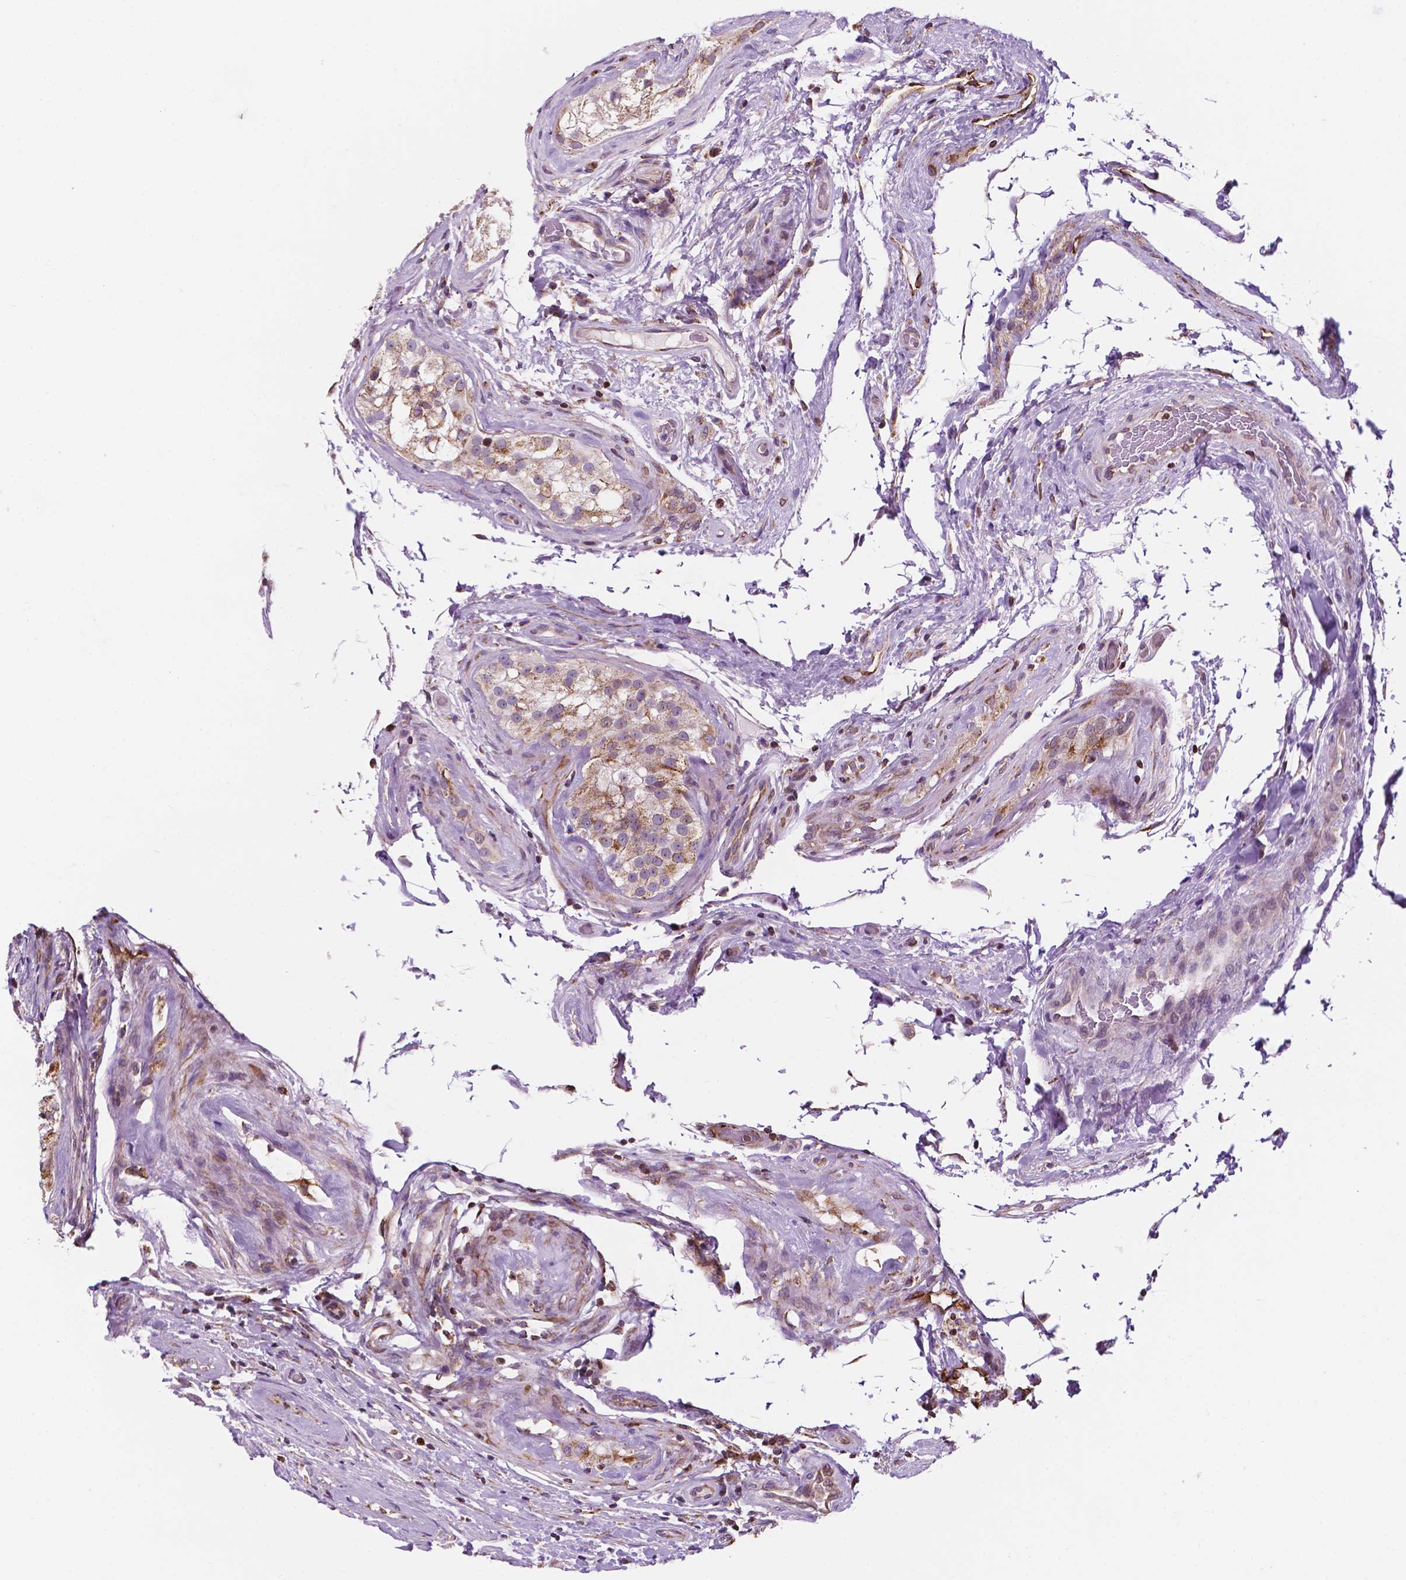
{"staining": {"intensity": "moderate", "quantity": ">75%", "location": "cytoplasmic/membranous"}, "tissue": "testis cancer", "cell_type": "Tumor cells", "image_type": "cancer", "snomed": [{"axis": "morphology", "description": "Seminoma, NOS"}, {"axis": "morphology", "description": "Carcinoma, Embryonal, NOS"}, {"axis": "topography", "description": "Testis"}], "caption": "Protein analysis of seminoma (testis) tissue exhibits moderate cytoplasmic/membranous expression in approximately >75% of tumor cells.", "gene": "GEMIN4", "patient": {"sex": "male", "age": 41}}